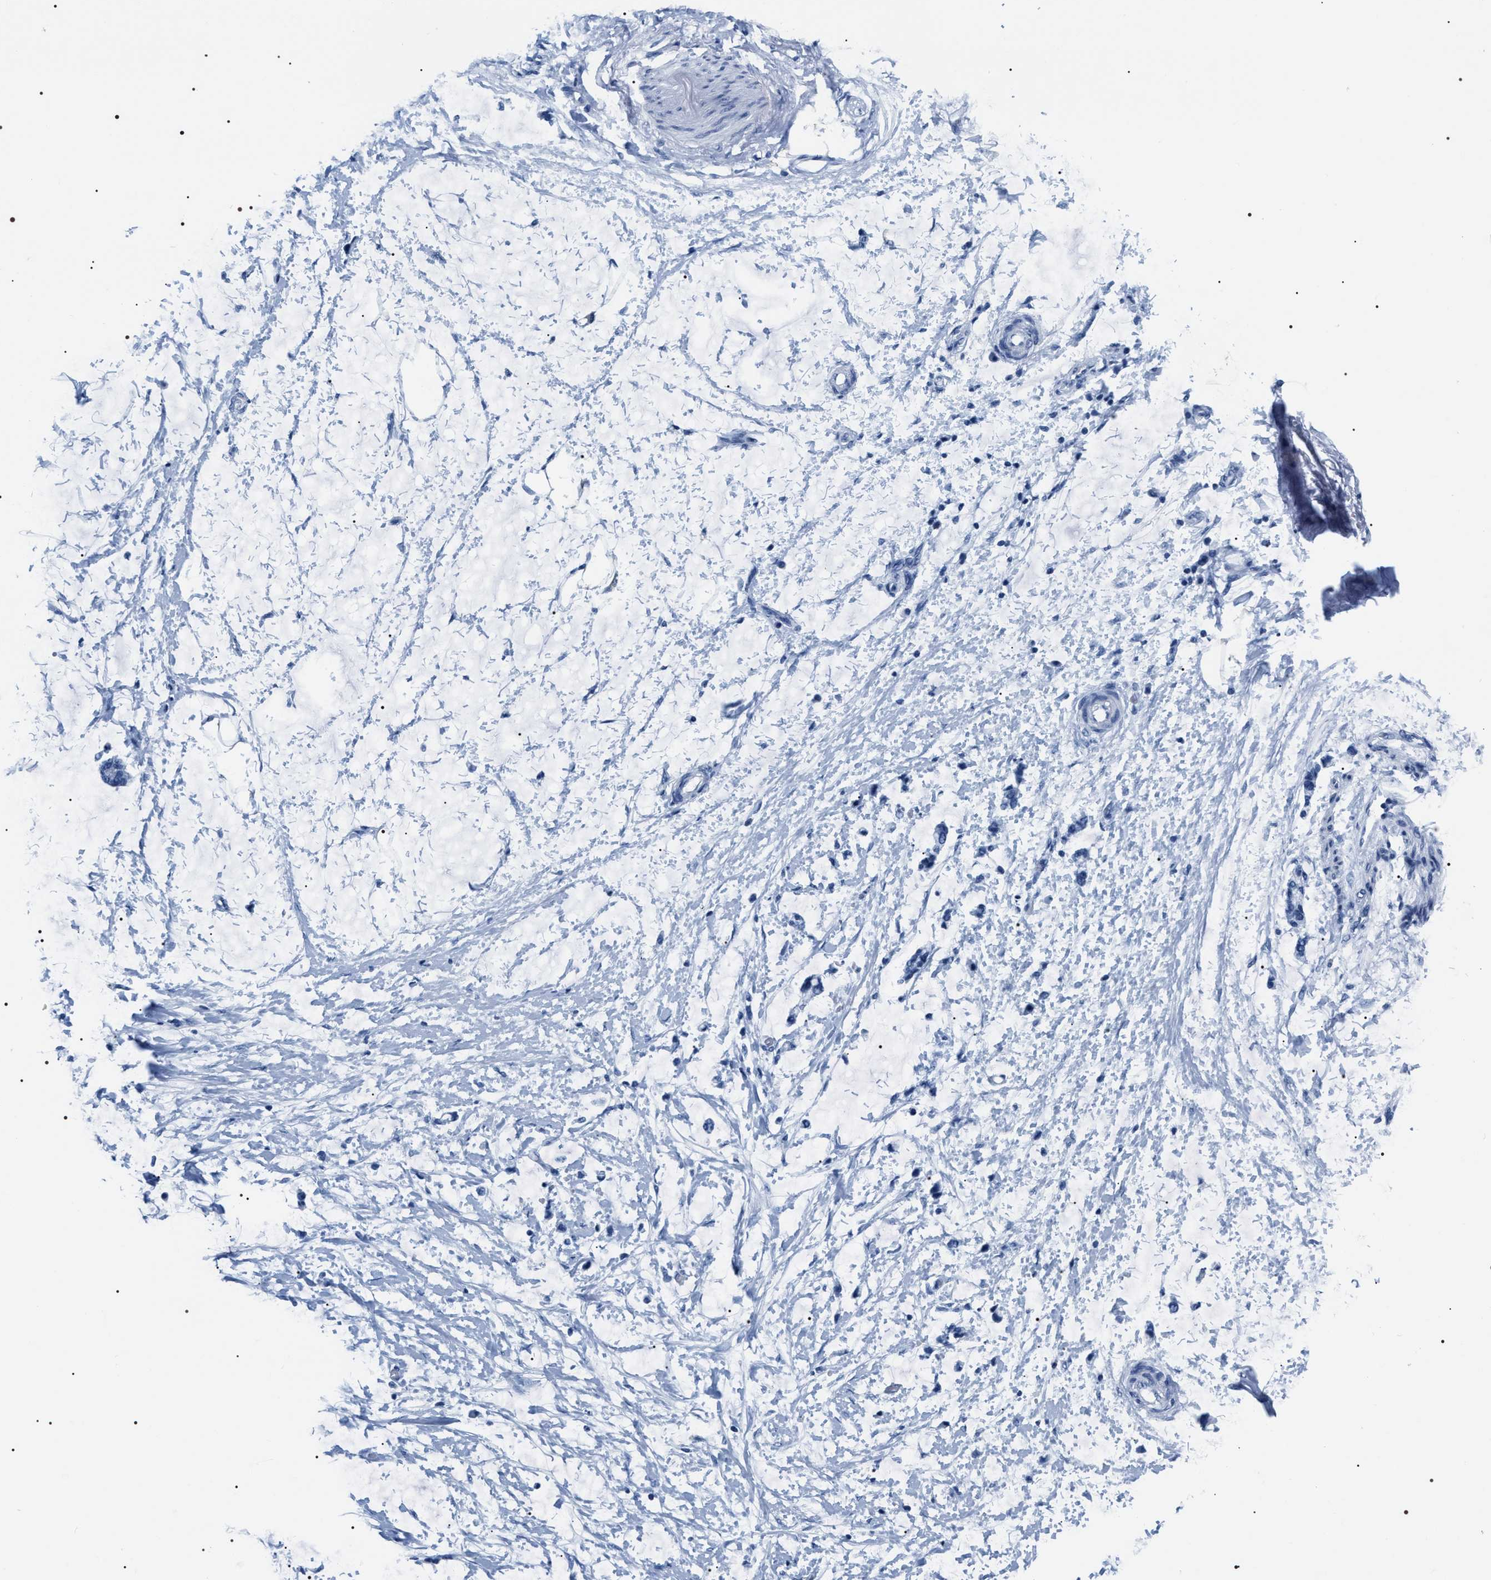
{"staining": {"intensity": "negative", "quantity": "none", "location": "none"}, "tissue": "adipose tissue", "cell_type": "Adipocytes", "image_type": "normal", "snomed": [{"axis": "morphology", "description": "Normal tissue, NOS"}, {"axis": "morphology", "description": "Adenocarcinoma, NOS"}, {"axis": "topography", "description": "Colon"}, {"axis": "topography", "description": "Peripheral nerve tissue"}], "caption": "Immunohistochemical staining of benign human adipose tissue shows no significant expression in adipocytes. (DAB immunohistochemistry with hematoxylin counter stain).", "gene": "ADH4", "patient": {"sex": "male", "age": 14}}